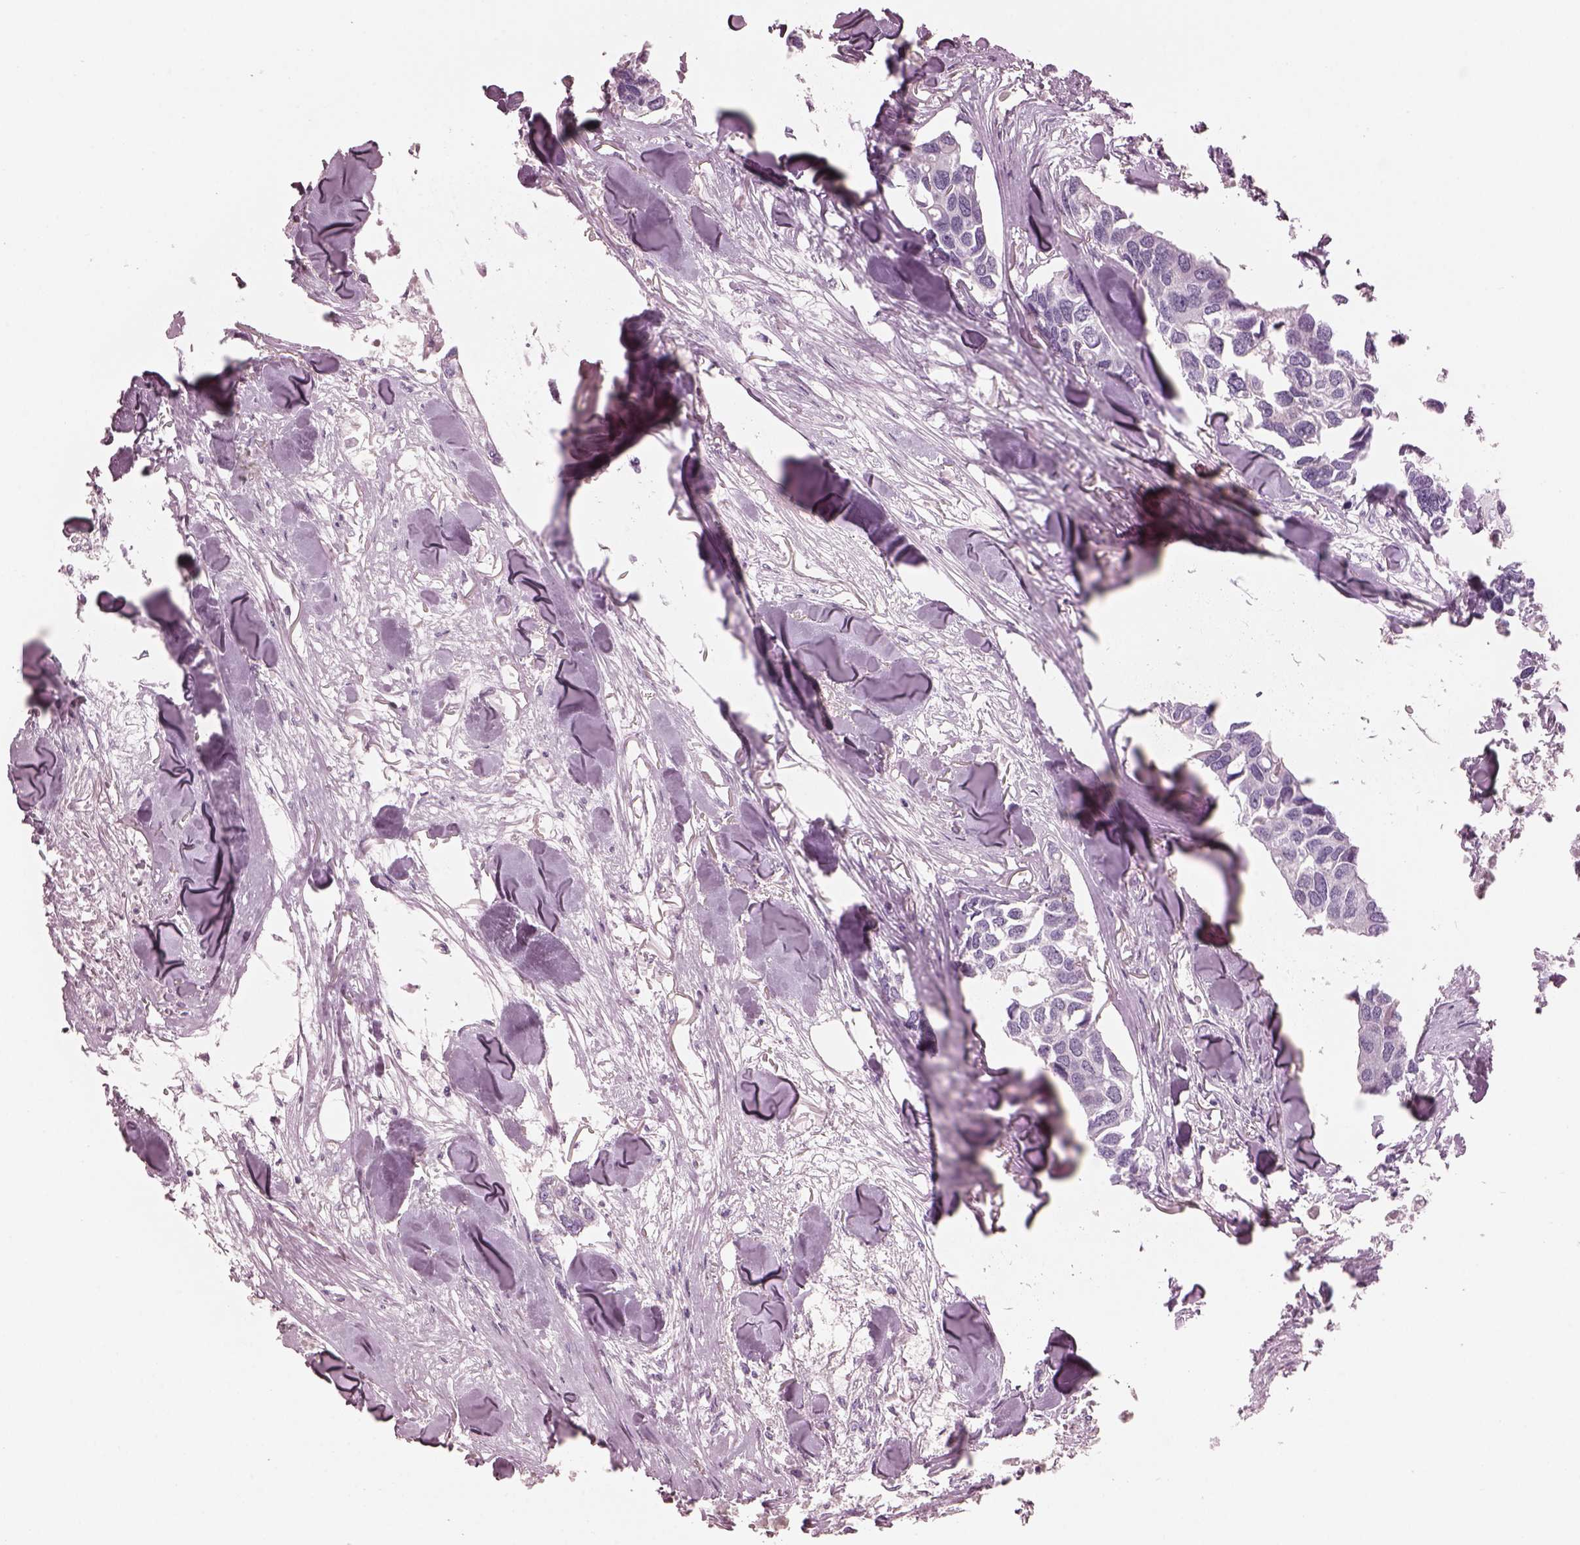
{"staining": {"intensity": "negative", "quantity": "none", "location": "none"}, "tissue": "breast cancer", "cell_type": "Tumor cells", "image_type": "cancer", "snomed": [{"axis": "morphology", "description": "Duct carcinoma"}, {"axis": "topography", "description": "Breast"}], "caption": "This is an immunohistochemistry (IHC) image of human invasive ductal carcinoma (breast). There is no expression in tumor cells.", "gene": "PACRG", "patient": {"sex": "female", "age": 83}}